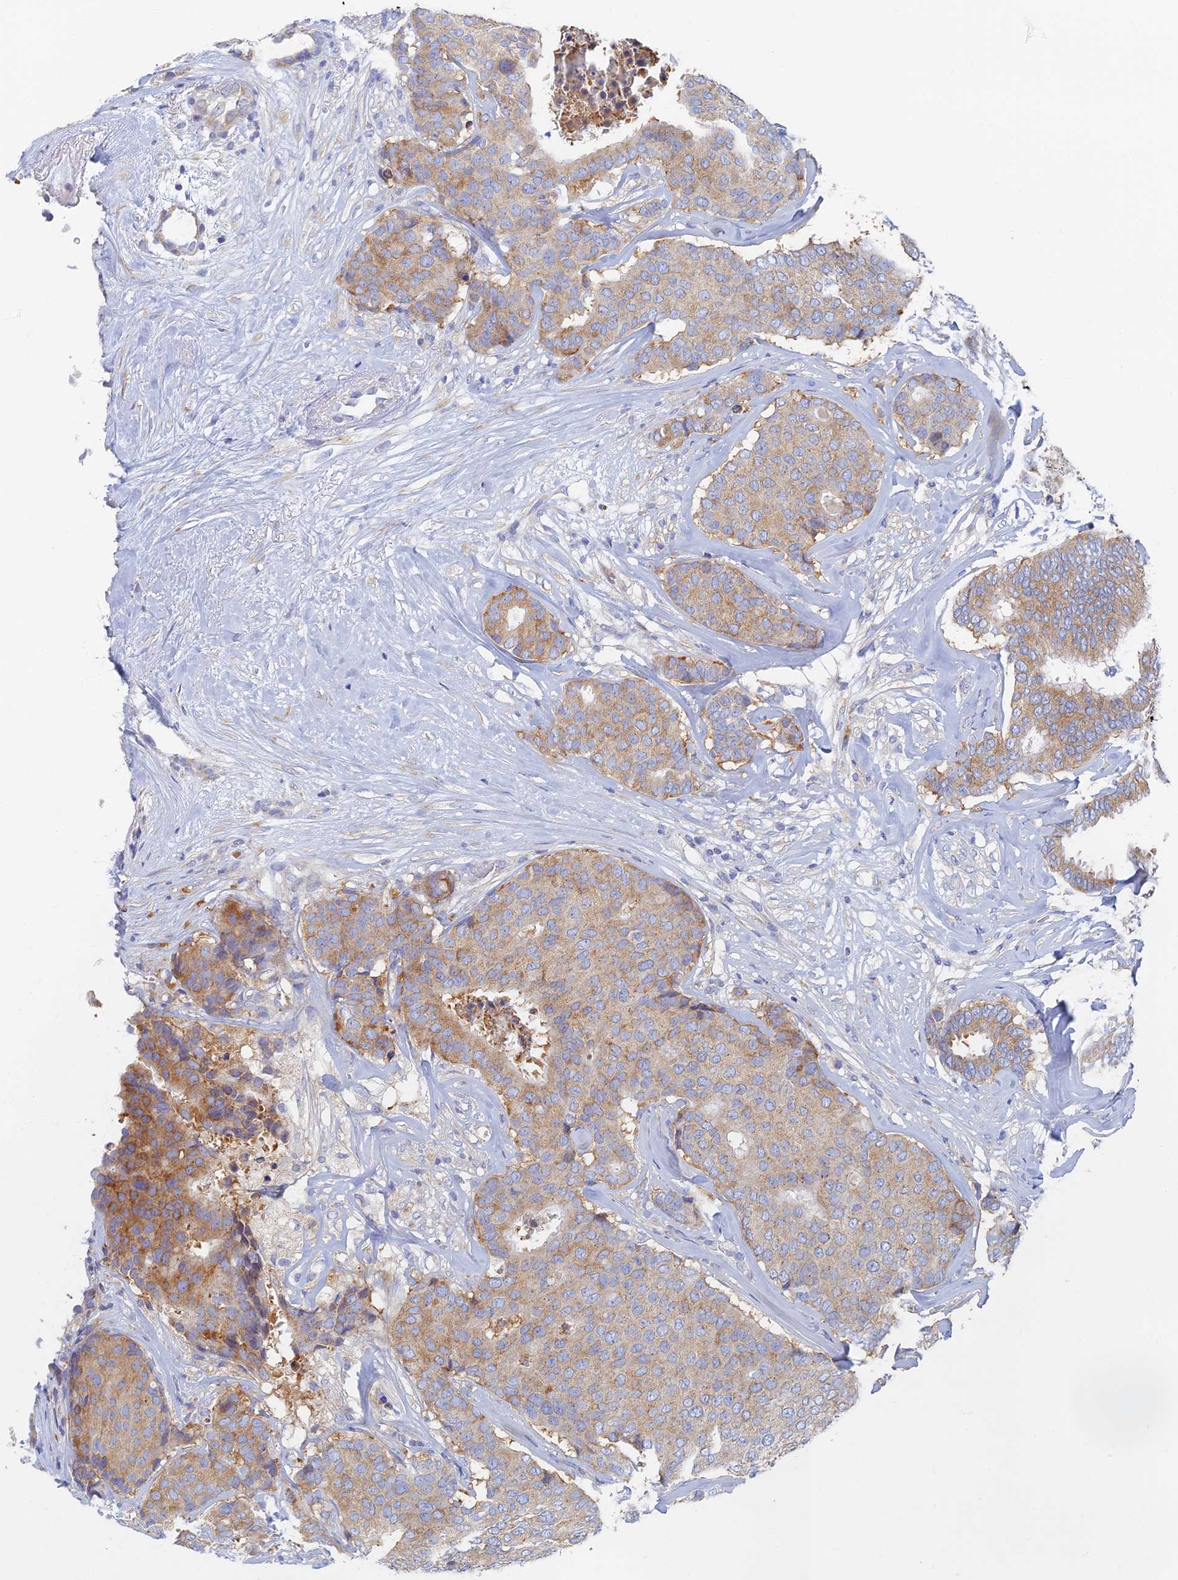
{"staining": {"intensity": "moderate", "quantity": "<25%", "location": "cytoplasmic/membranous"}, "tissue": "breast cancer", "cell_type": "Tumor cells", "image_type": "cancer", "snomed": [{"axis": "morphology", "description": "Duct carcinoma"}, {"axis": "topography", "description": "Breast"}], "caption": "Breast intraductal carcinoma stained for a protein (brown) shows moderate cytoplasmic/membranous positive expression in about <25% of tumor cells.", "gene": "TMEM44", "patient": {"sex": "female", "age": 75}}